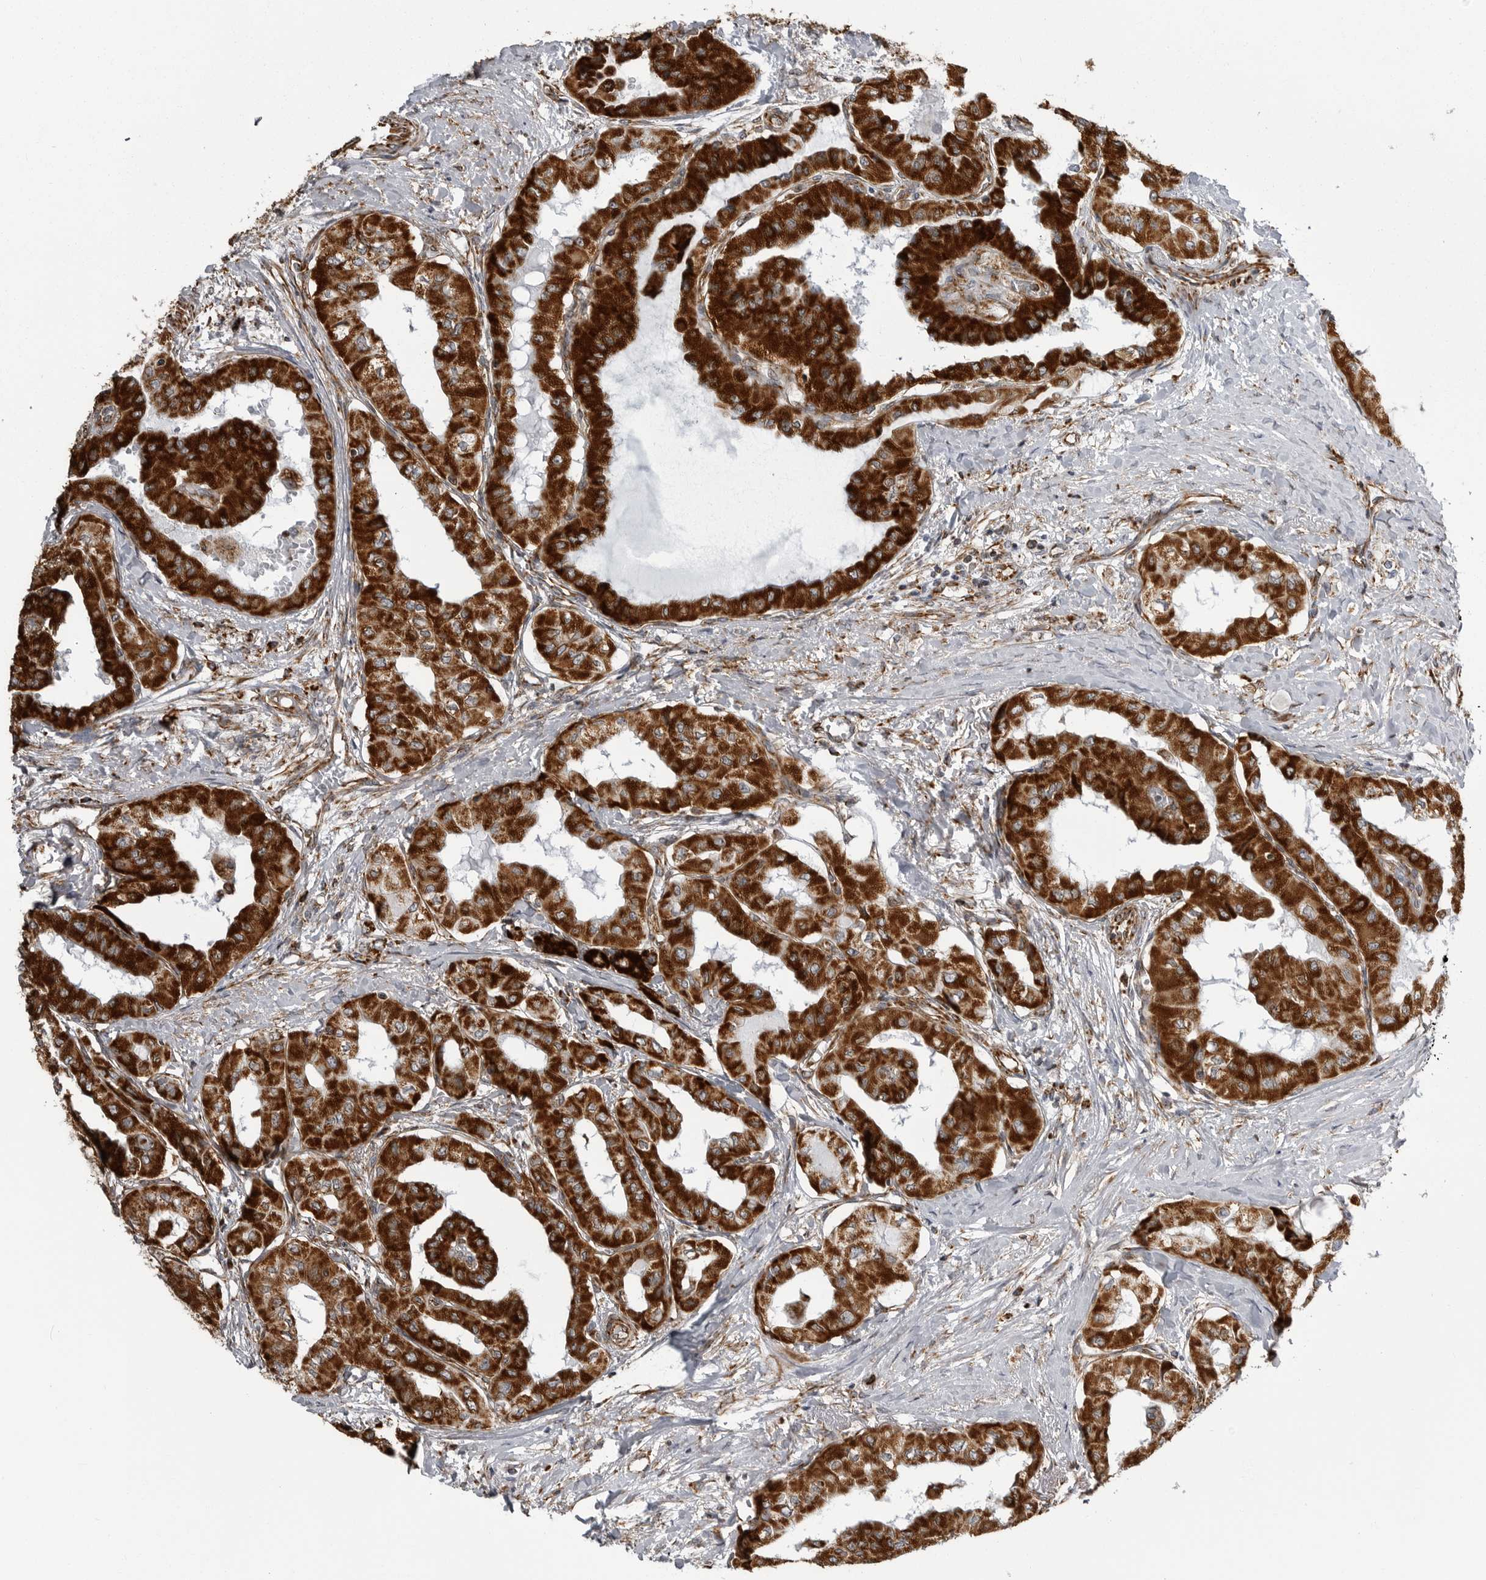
{"staining": {"intensity": "strong", "quantity": ">75%", "location": "cytoplasmic/membranous"}, "tissue": "thyroid cancer", "cell_type": "Tumor cells", "image_type": "cancer", "snomed": [{"axis": "morphology", "description": "Papillary adenocarcinoma, NOS"}, {"axis": "topography", "description": "Thyroid gland"}], "caption": "Immunohistochemical staining of human thyroid cancer displays high levels of strong cytoplasmic/membranous protein expression in about >75% of tumor cells.", "gene": "FH", "patient": {"sex": "female", "age": 59}}